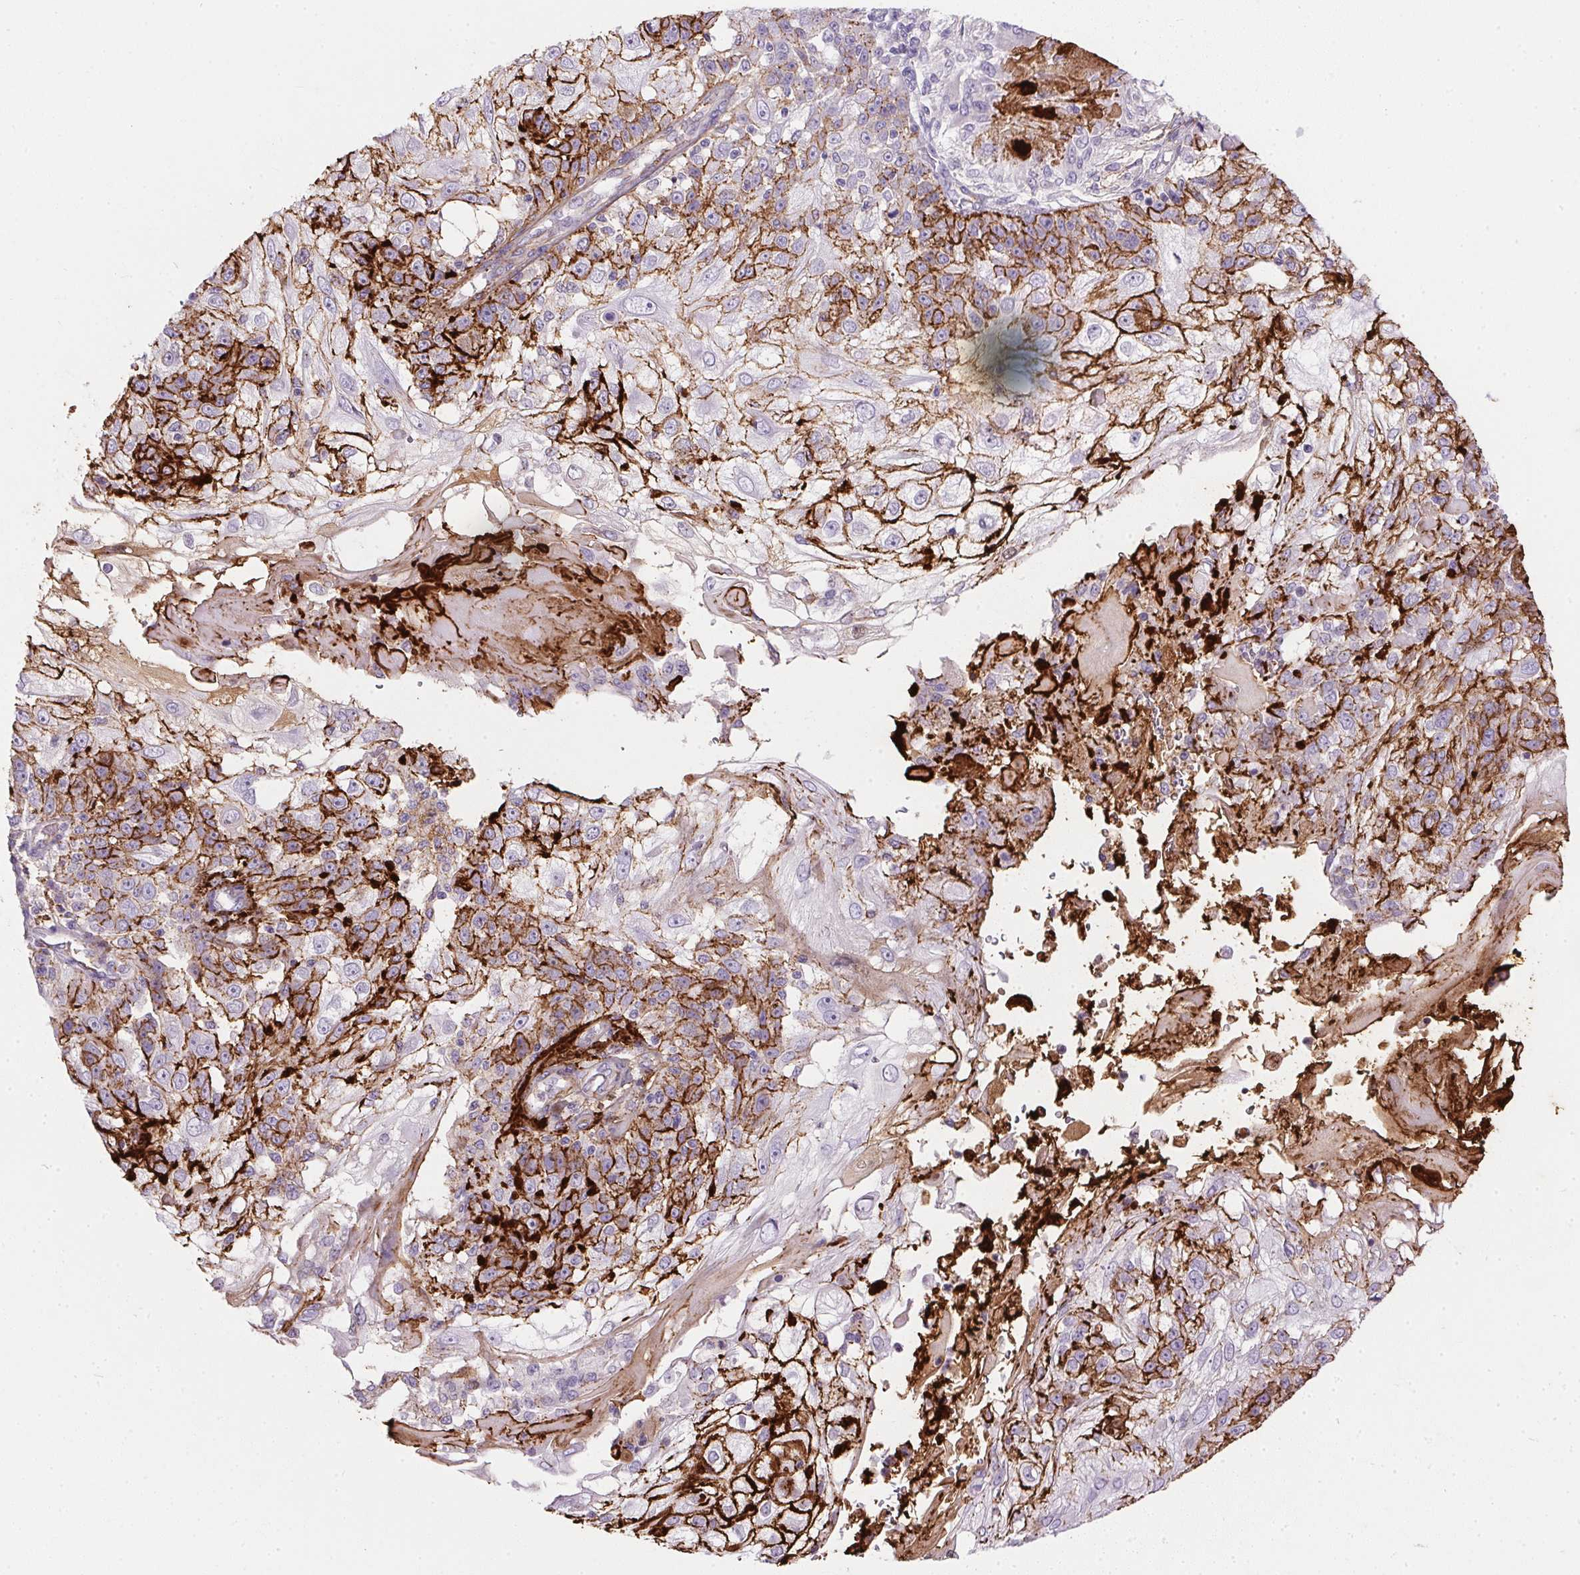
{"staining": {"intensity": "strong", "quantity": "25%-75%", "location": "cytoplasmic/membranous"}, "tissue": "skin cancer", "cell_type": "Tumor cells", "image_type": "cancer", "snomed": [{"axis": "morphology", "description": "Normal tissue, NOS"}, {"axis": "morphology", "description": "Squamous cell carcinoma, NOS"}, {"axis": "topography", "description": "Skin"}], "caption": "Squamous cell carcinoma (skin) stained with a protein marker displays strong staining in tumor cells.", "gene": "ORM1", "patient": {"sex": "female", "age": 83}}